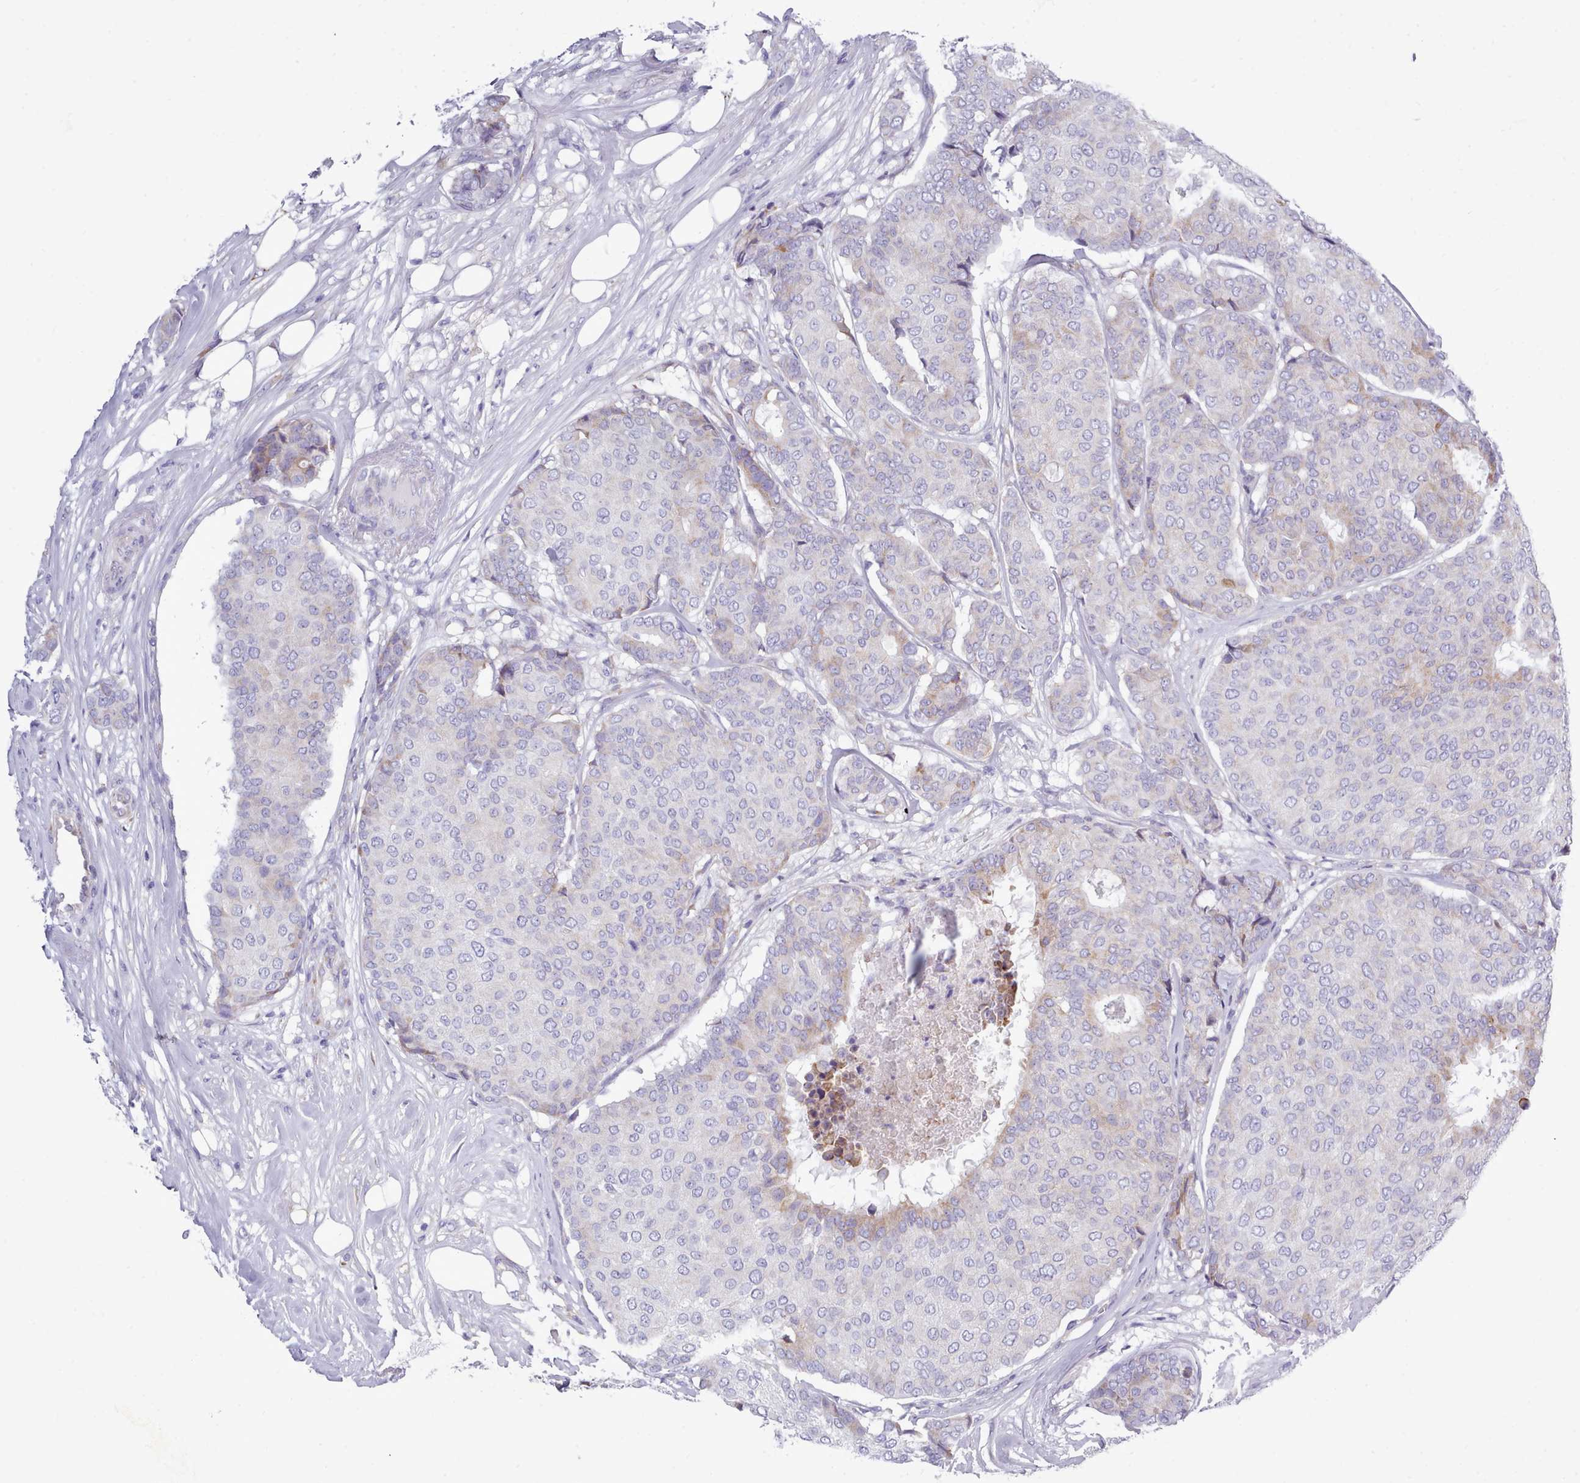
{"staining": {"intensity": "negative", "quantity": "none", "location": "none"}, "tissue": "breast cancer", "cell_type": "Tumor cells", "image_type": "cancer", "snomed": [{"axis": "morphology", "description": "Duct carcinoma"}, {"axis": "topography", "description": "Breast"}], "caption": "Micrograph shows no significant protein expression in tumor cells of breast cancer (invasive ductal carcinoma).", "gene": "XKR8", "patient": {"sex": "female", "age": 75}}